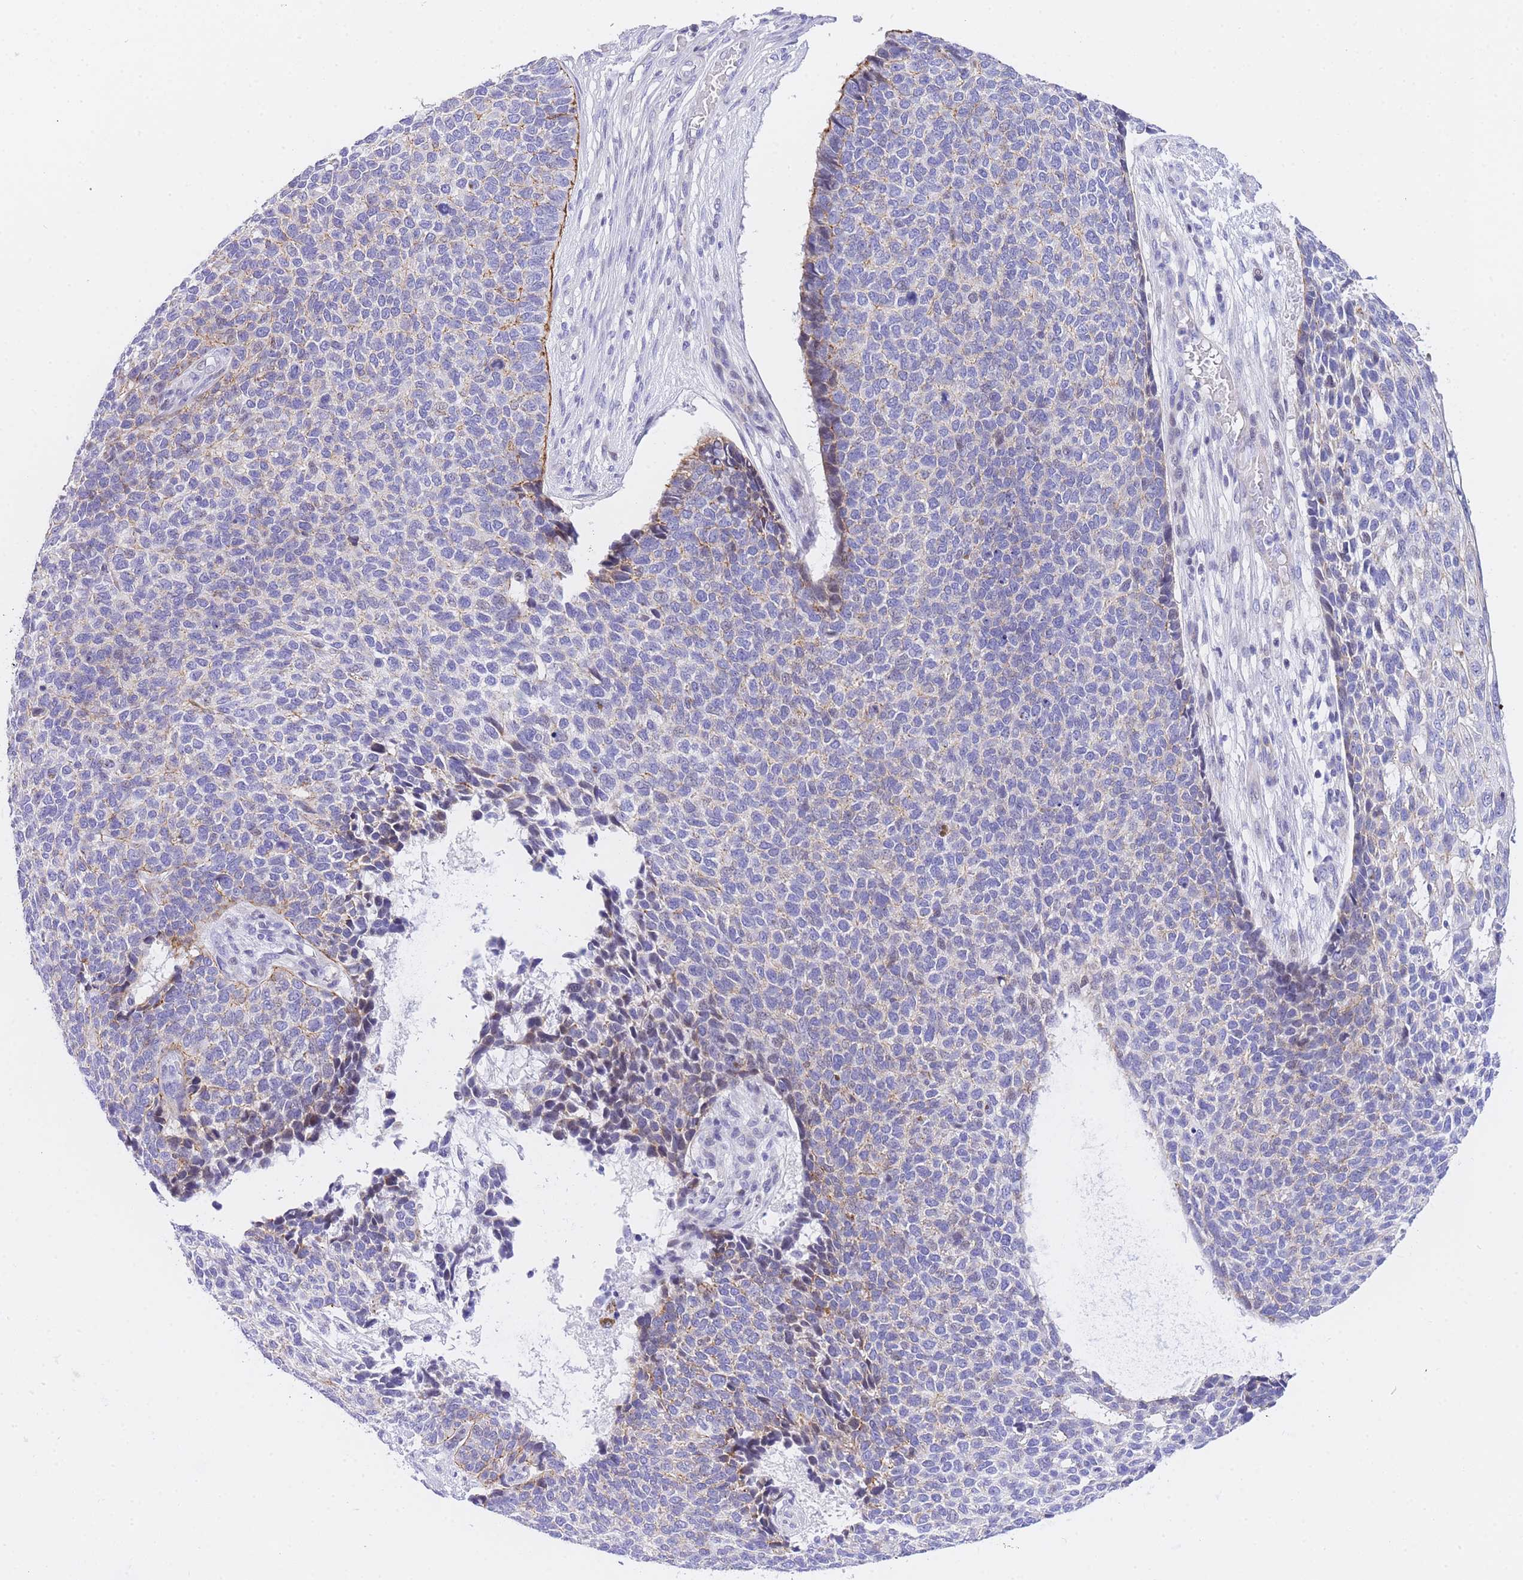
{"staining": {"intensity": "weak", "quantity": "<25%", "location": "cytoplasmic/membranous"}, "tissue": "skin cancer", "cell_type": "Tumor cells", "image_type": "cancer", "snomed": [{"axis": "morphology", "description": "Basal cell carcinoma"}, {"axis": "topography", "description": "Skin"}], "caption": "Immunohistochemistry of basal cell carcinoma (skin) shows no positivity in tumor cells. (Brightfield microscopy of DAB (3,3'-diaminobenzidine) immunohistochemistry (IHC) at high magnification).", "gene": "TIFAB", "patient": {"sex": "female", "age": 84}}